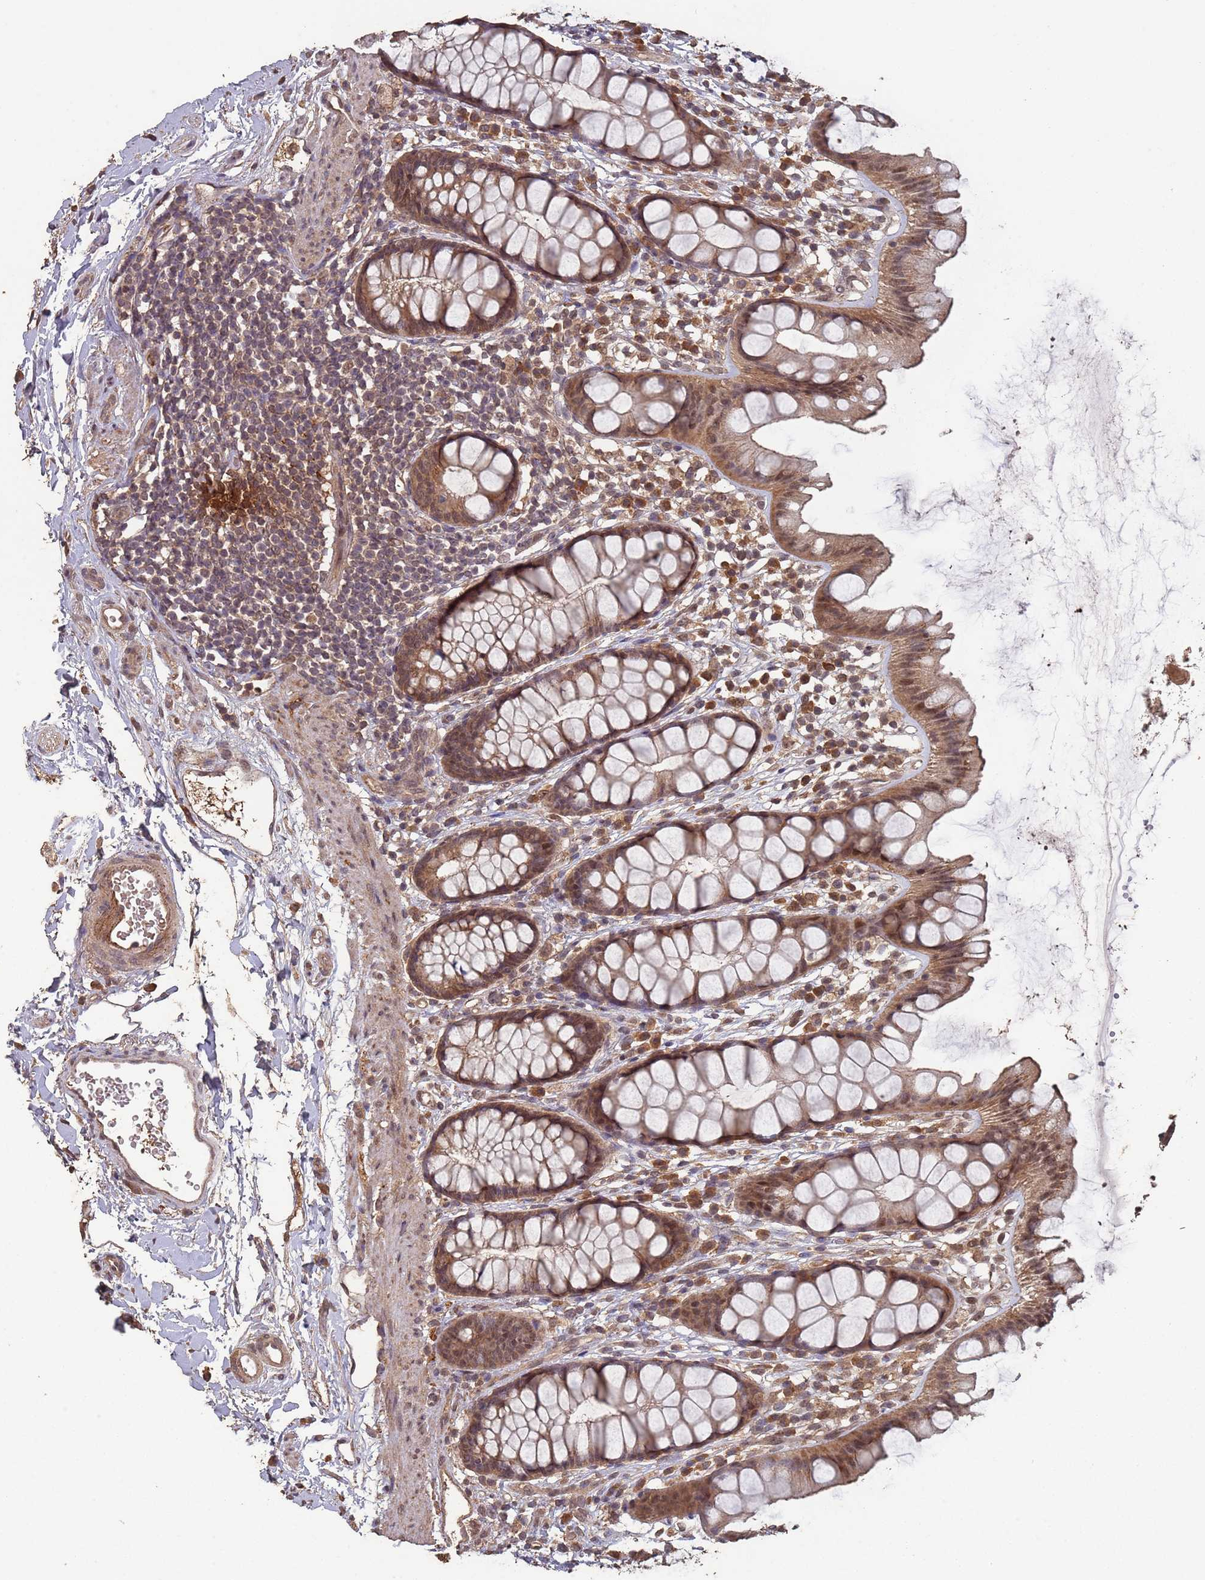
{"staining": {"intensity": "moderate", "quantity": ">75%", "location": "cytoplasmic/membranous,nuclear"}, "tissue": "rectum", "cell_type": "Glandular cells", "image_type": "normal", "snomed": [{"axis": "morphology", "description": "Normal tissue, NOS"}, {"axis": "topography", "description": "Rectum"}], "caption": "Brown immunohistochemical staining in benign rectum displays moderate cytoplasmic/membranous,nuclear positivity in about >75% of glandular cells.", "gene": "FRAT1", "patient": {"sex": "female", "age": 65}}